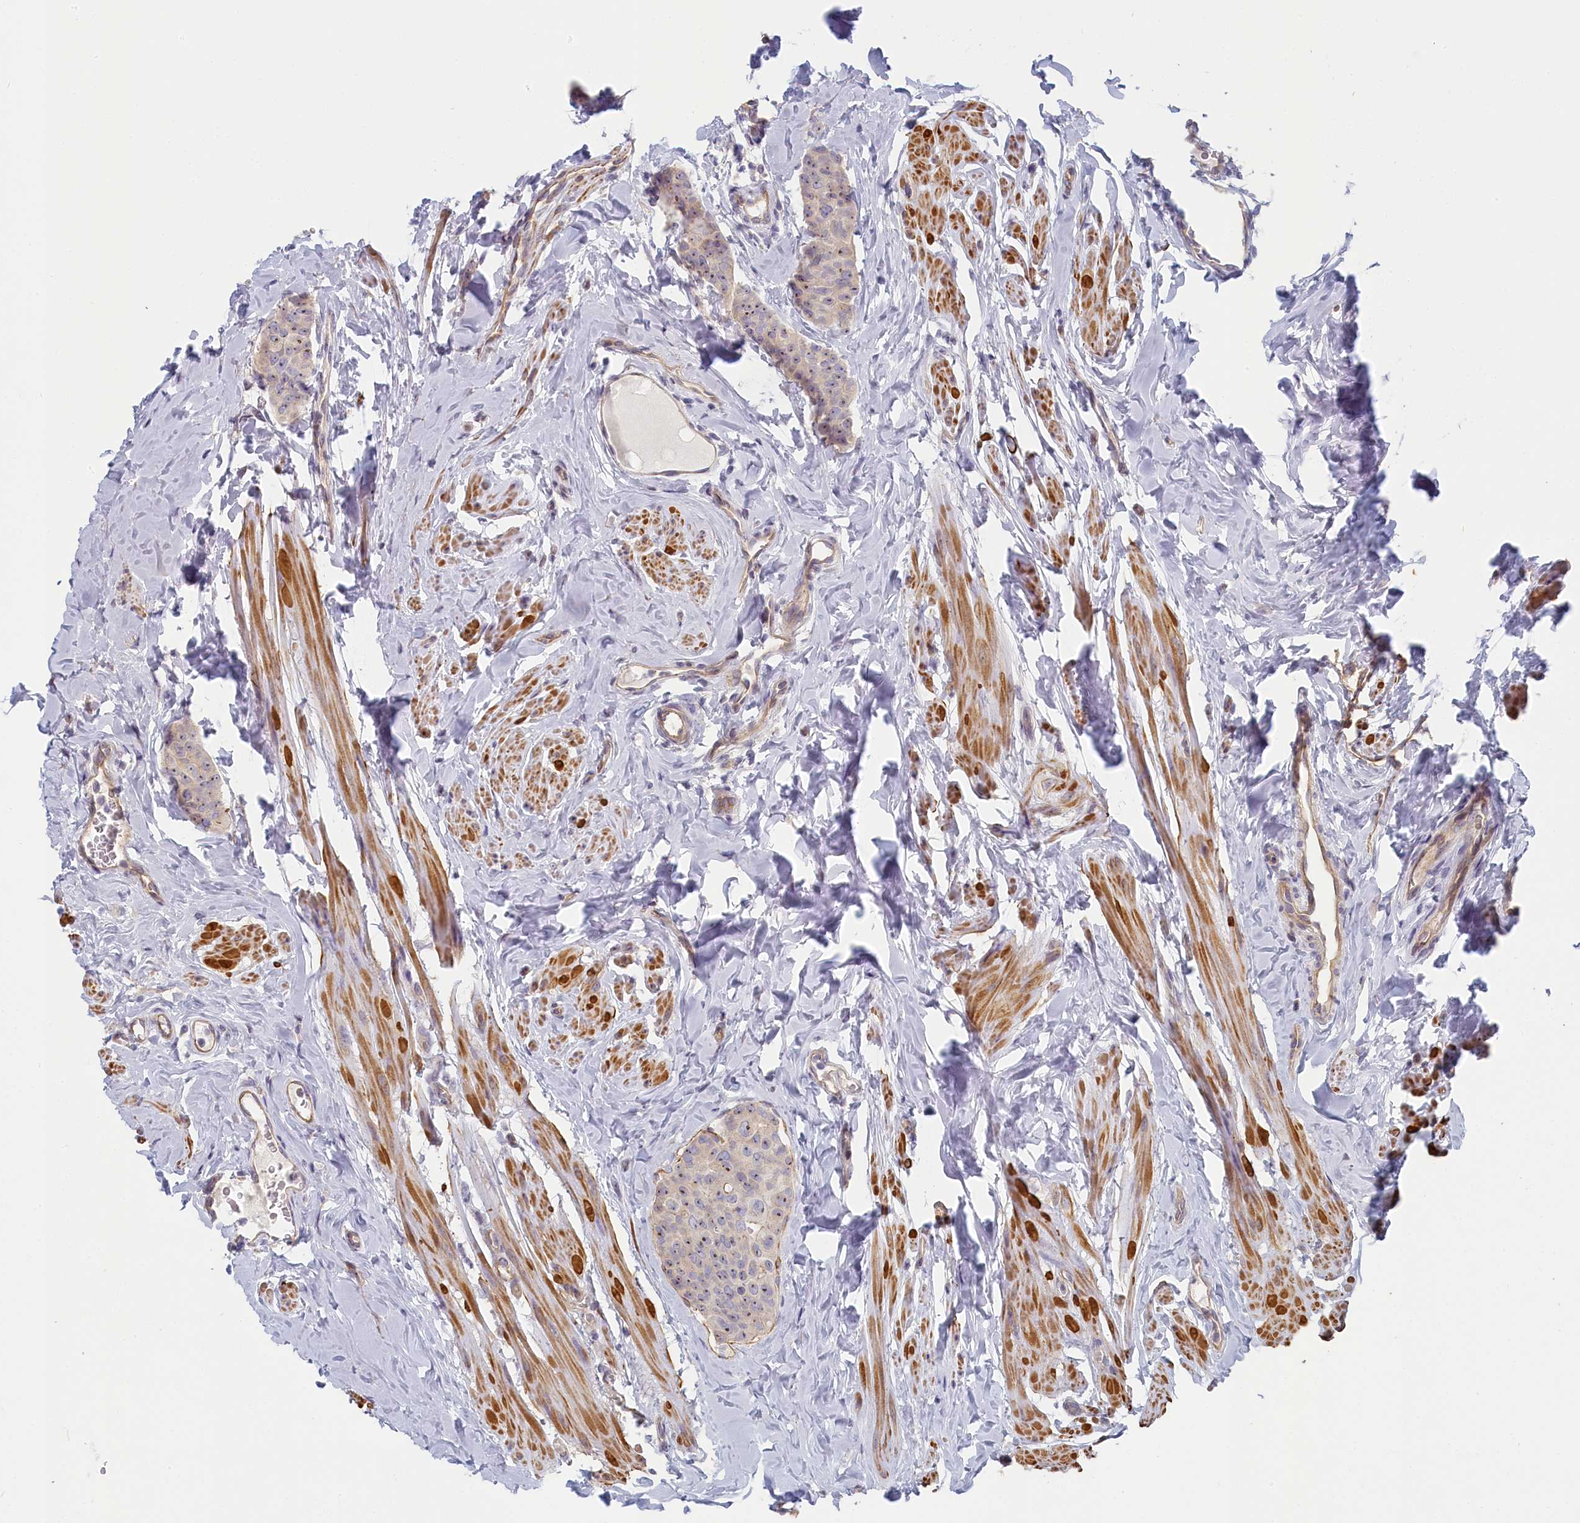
{"staining": {"intensity": "moderate", "quantity": ">75%", "location": "nuclear"}, "tissue": "breast cancer", "cell_type": "Tumor cells", "image_type": "cancer", "snomed": [{"axis": "morphology", "description": "Duct carcinoma"}, {"axis": "topography", "description": "Breast"}], "caption": "Human breast cancer (intraductal carcinoma) stained for a protein (brown) reveals moderate nuclear positive staining in about >75% of tumor cells.", "gene": "INTS4", "patient": {"sex": "female", "age": 40}}